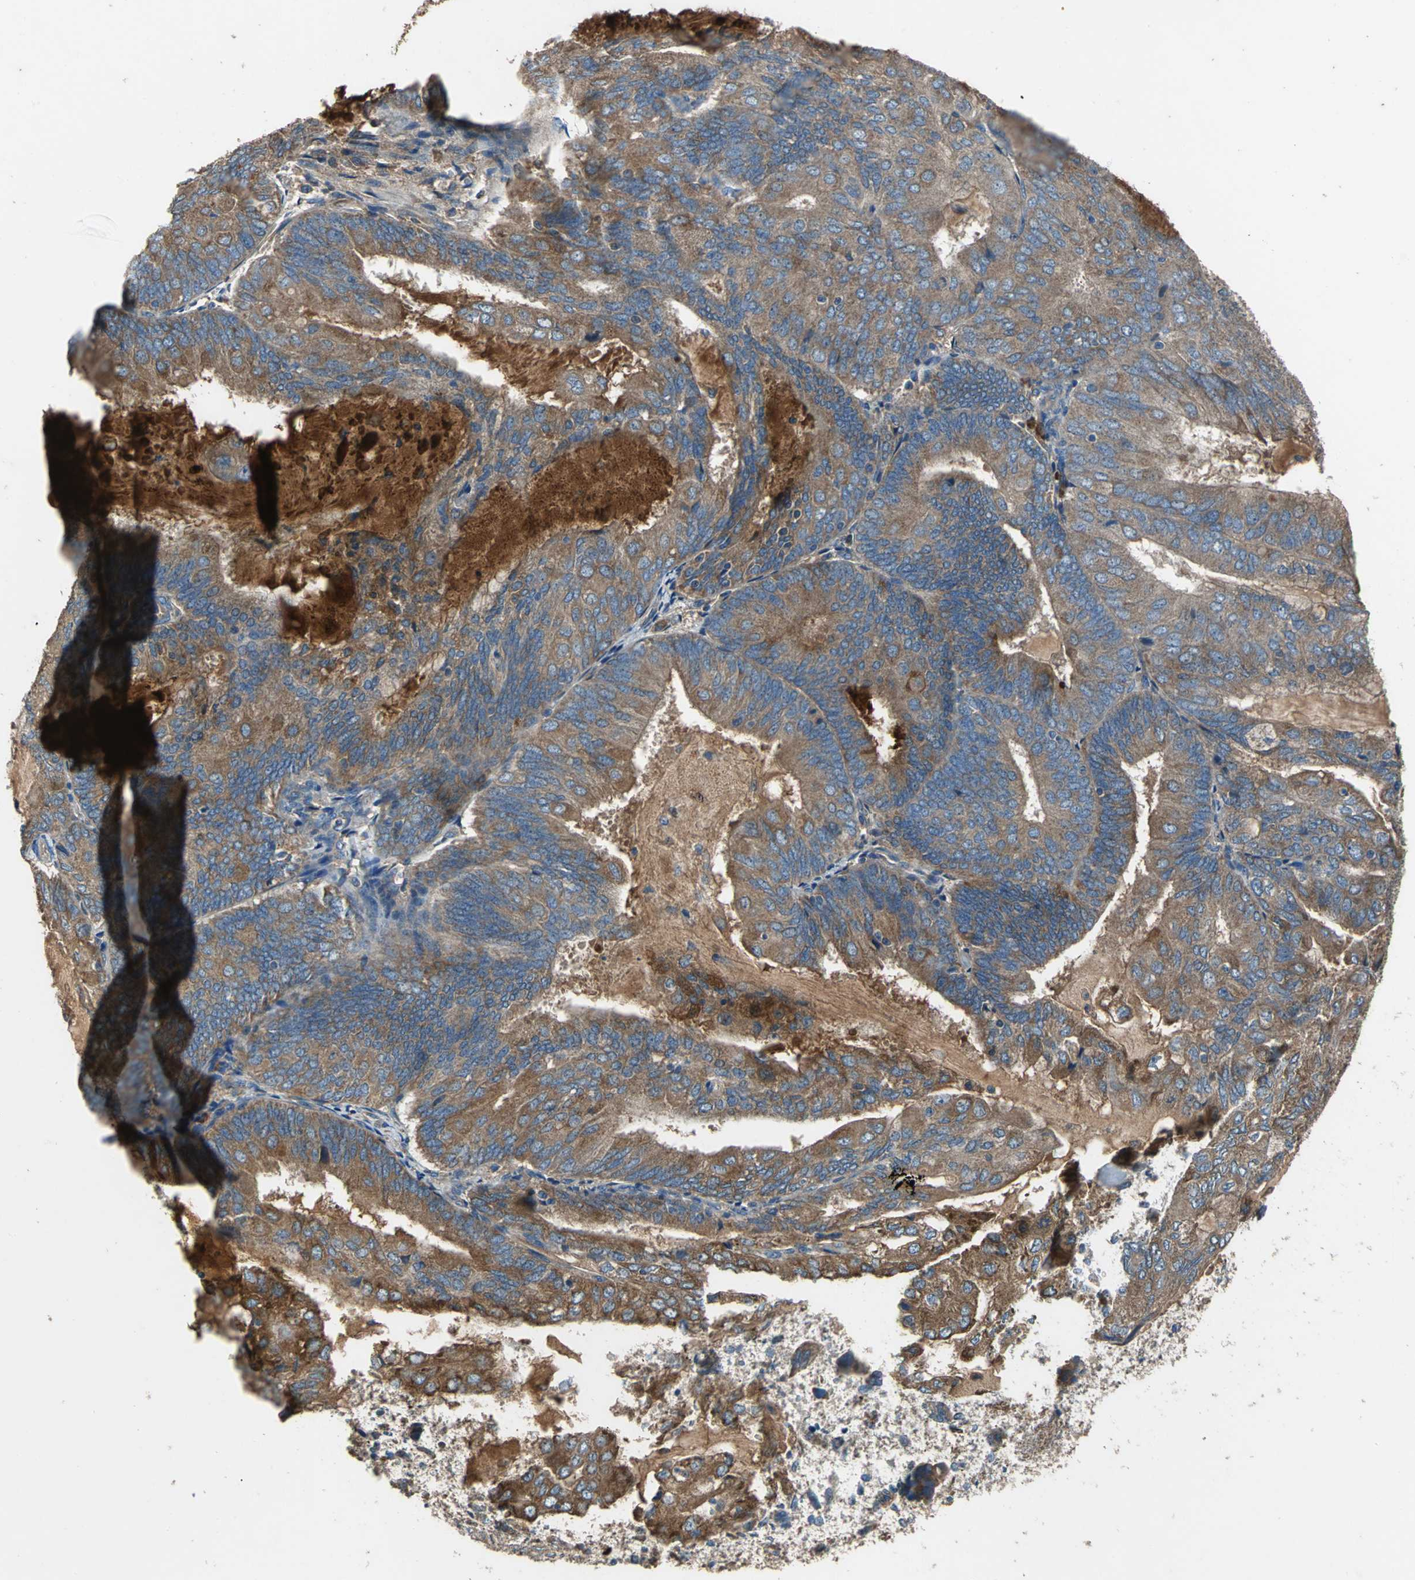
{"staining": {"intensity": "moderate", "quantity": ">75%", "location": "cytoplasmic/membranous"}, "tissue": "endometrial cancer", "cell_type": "Tumor cells", "image_type": "cancer", "snomed": [{"axis": "morphology", "description": "Adenocarcinoma, NOS"}, {"axis": "topography", "description": "Endometrium"}], "caption": "Immunohistochemical staining of endometrial cancer (adenocarcinoma) displays medium levels of moderate cytoplasmic/membranous expression in approximately >75% of tumor cells. The protein is stained brown, and the nuclei are stained in blue (DAB IHC with brightfield microscopy, high magnification).", "gene": "HEPH", "patient": {"sex": "female", "age": 81}}